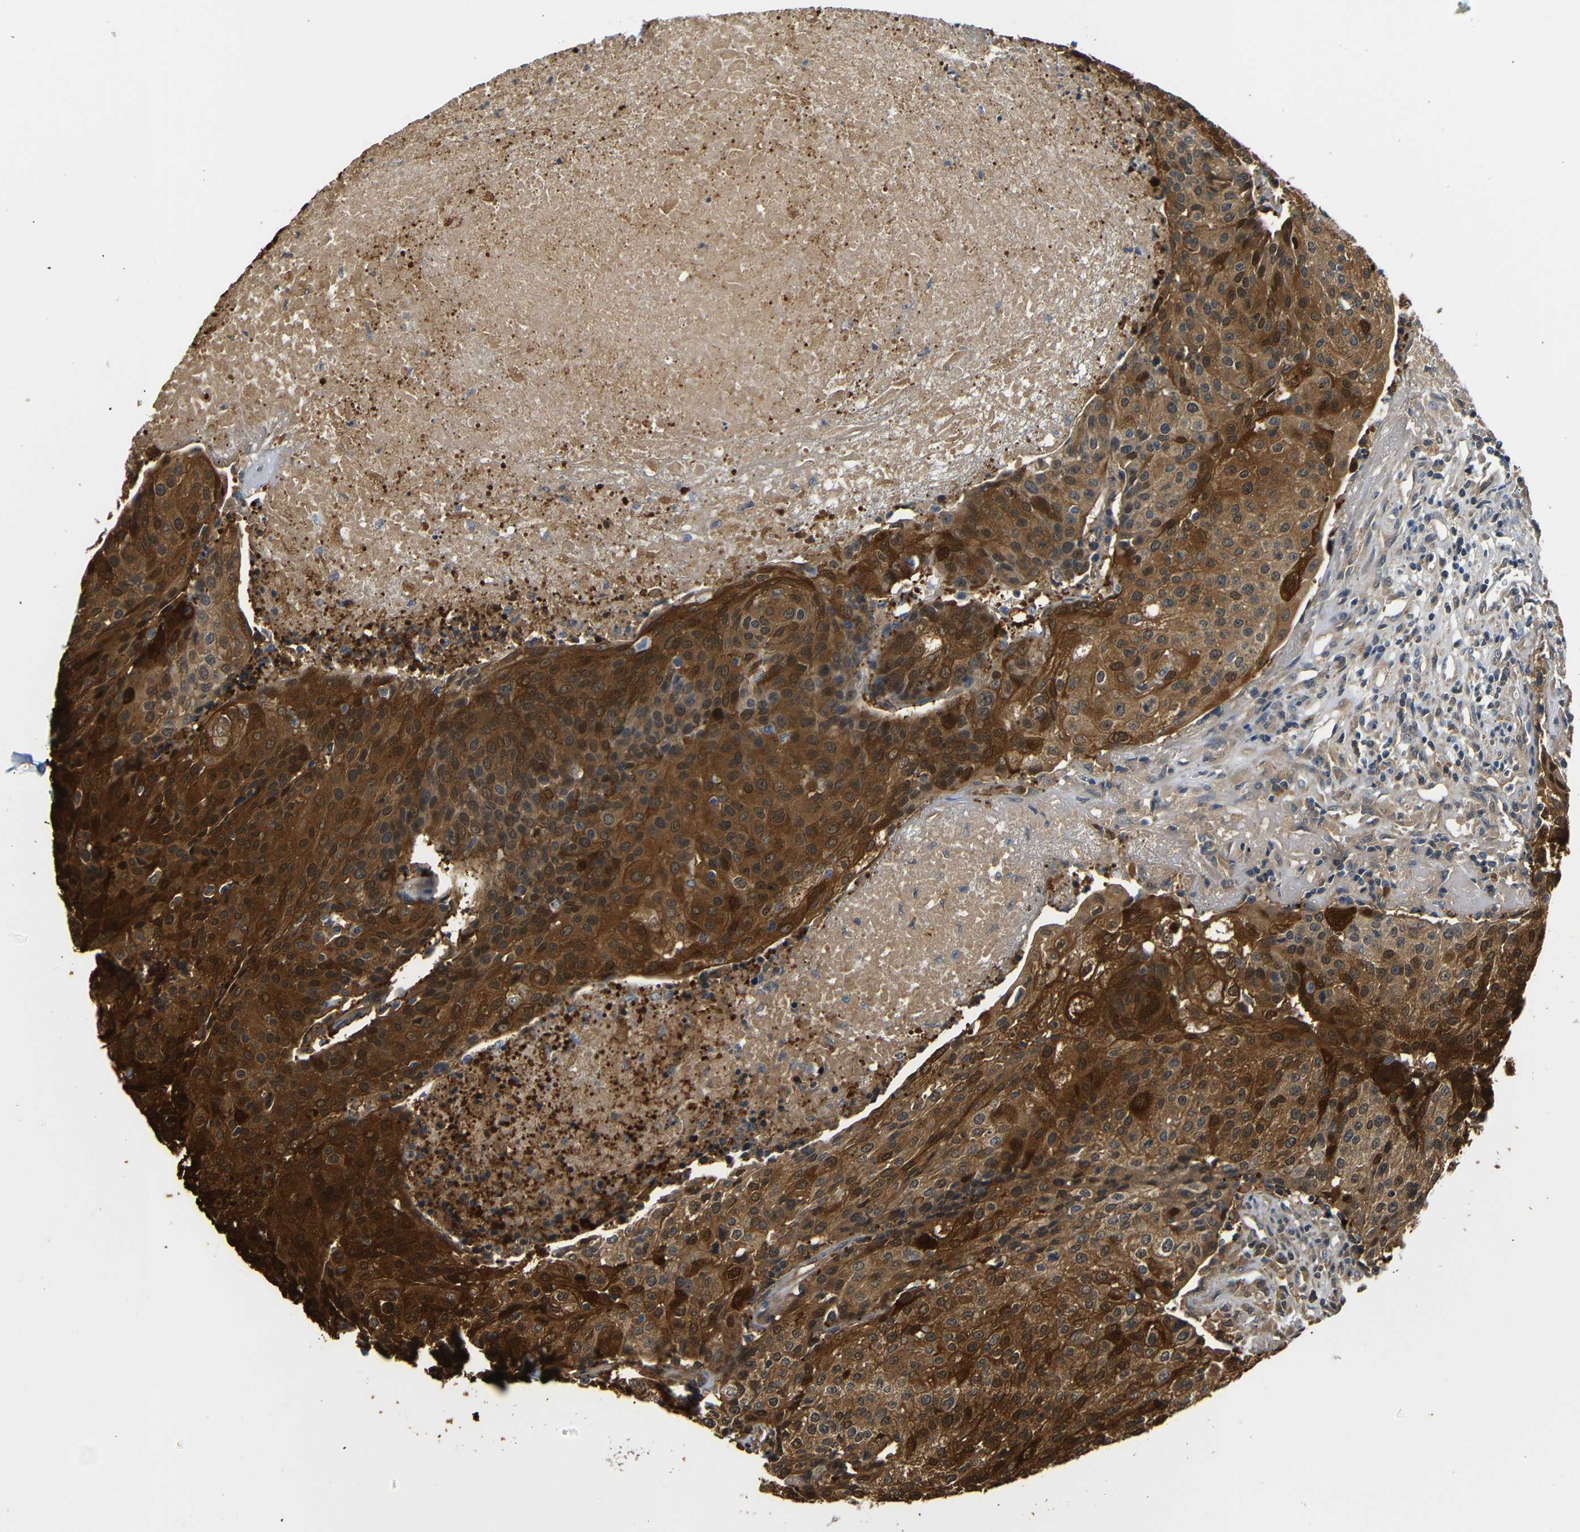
{"staining": {"intensity": "strong", "quantity": ">75%", "location": "cytoplasmic/membranous,nuclear"}, "tissue": "urothelial cancer", "cell_type": "Tumor cells", "image_type": "cancer", "snomed": [{"axis": "morphology", "description": "Urothelial carcinoma, High grade"}, {"axis": "topography", "description": "Urinary bladder"}], "caption": "Tumor cells exhibit strong cytoplasmic/membranous and nuclear expression in approximately >75% of cells in urothelial cancer. (brown staining indicates protein expression, while blue staining denotes nuclei).", "gene": "SFN", "patient": {"sex": "female", "age": 85}}